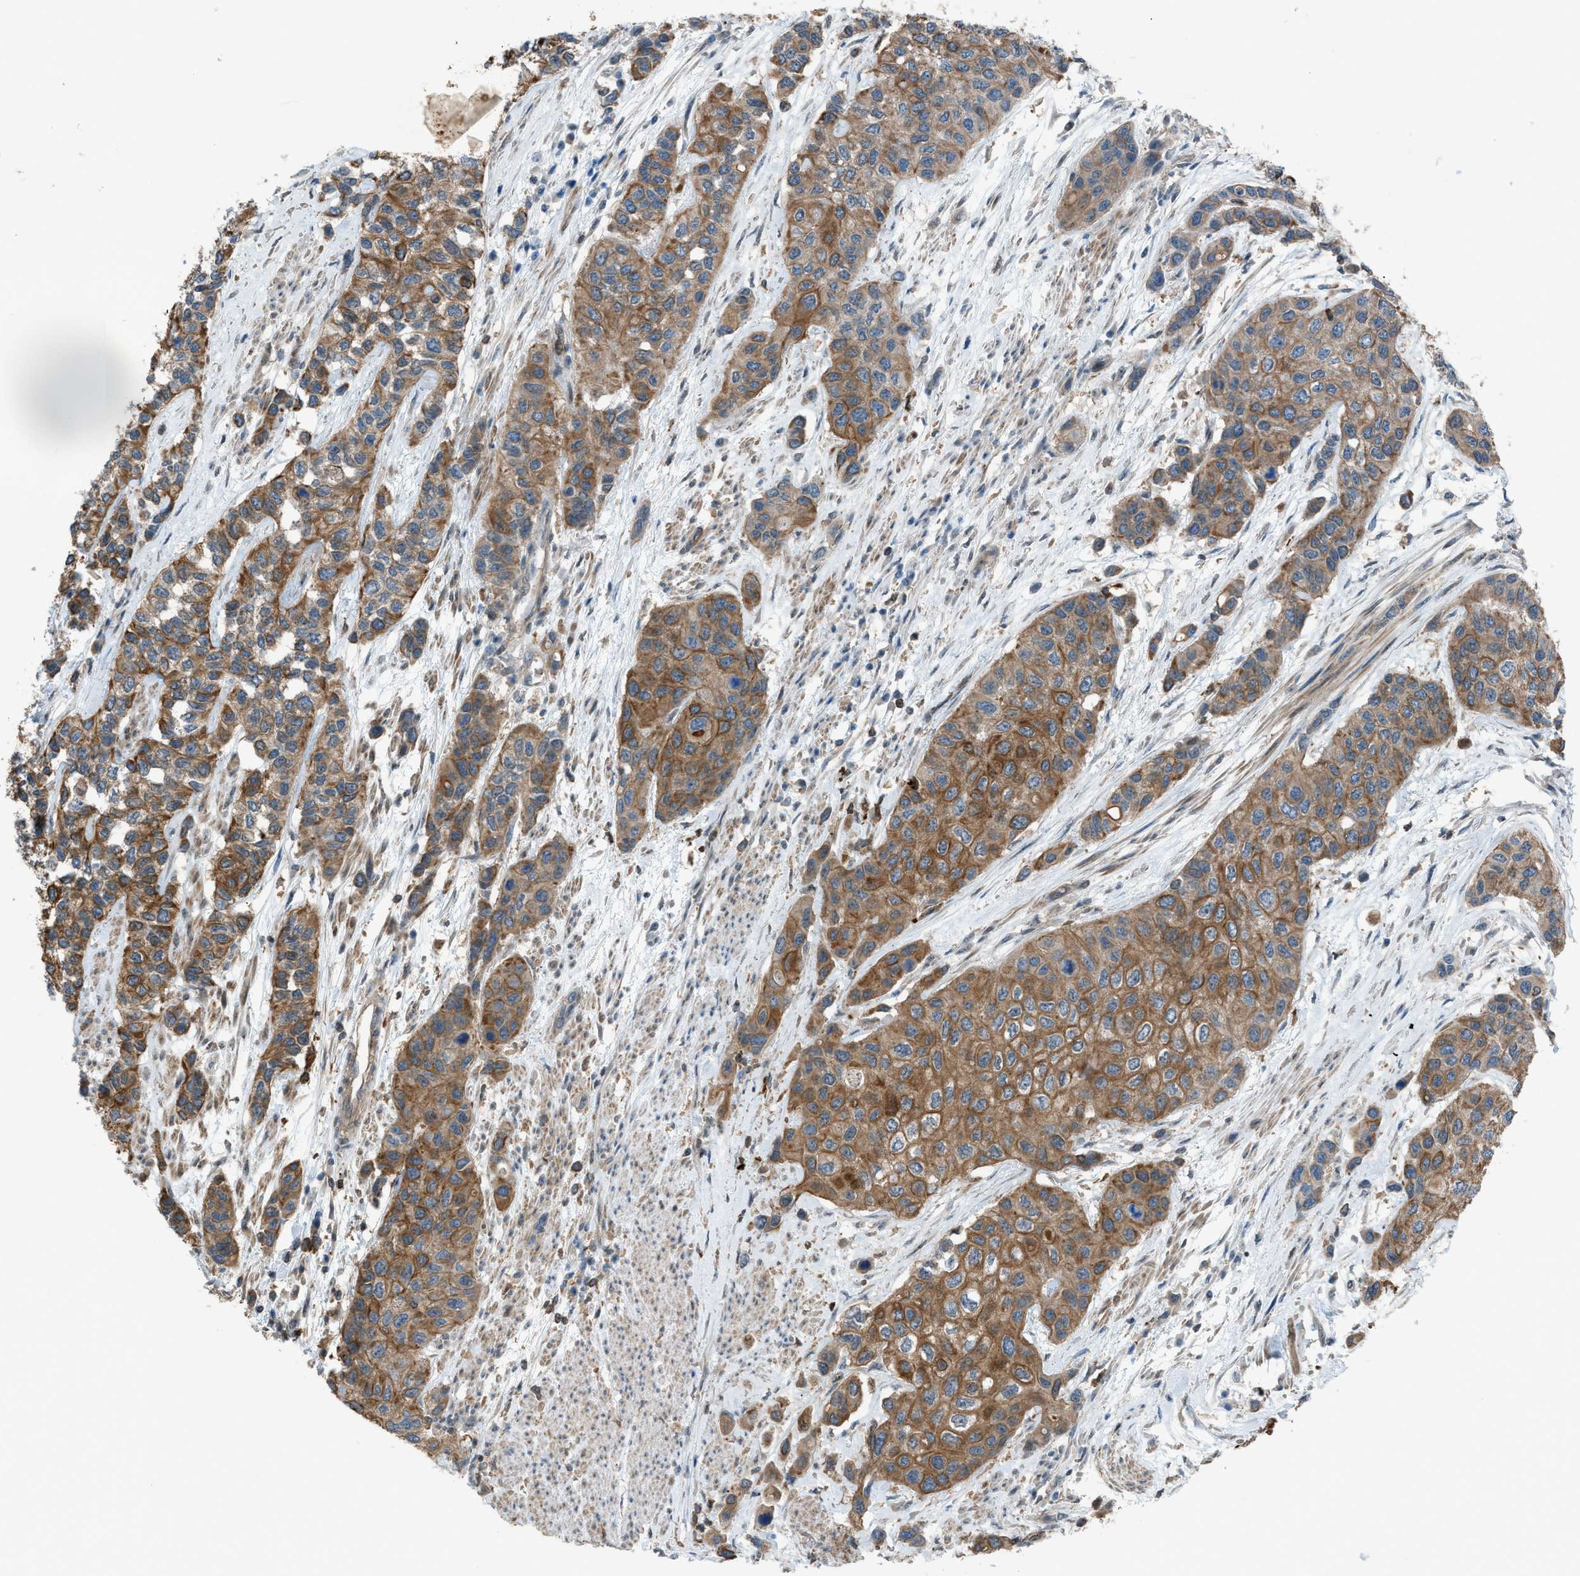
{"staining": {"intensity": "moderate", "quantity": ">75%", "location": "cytoplasmic/membranous"}, "tissue": "urothelial cancer", "cell_type": "Tumor cells", "image_type": "cancer", "snomed": [{"axis": "morphology", "description": "Urothelial carcinoma, High grade"}, {"axis": "topography", "description": "Urinary bladder"}], "caption": "An IHC image of tumor tissue is shown. Protein staining in brown highlights moderate cytoplasmic/membranous positivity in urothelial cancer within tumor cells. The protein of interest is stained brown, and the nuclei are stained in blue (DAB IHC with brightfield microscopy, high magnification).", "gene": "DYRK1A", "patient": {"sex": "female", "age": 56}}